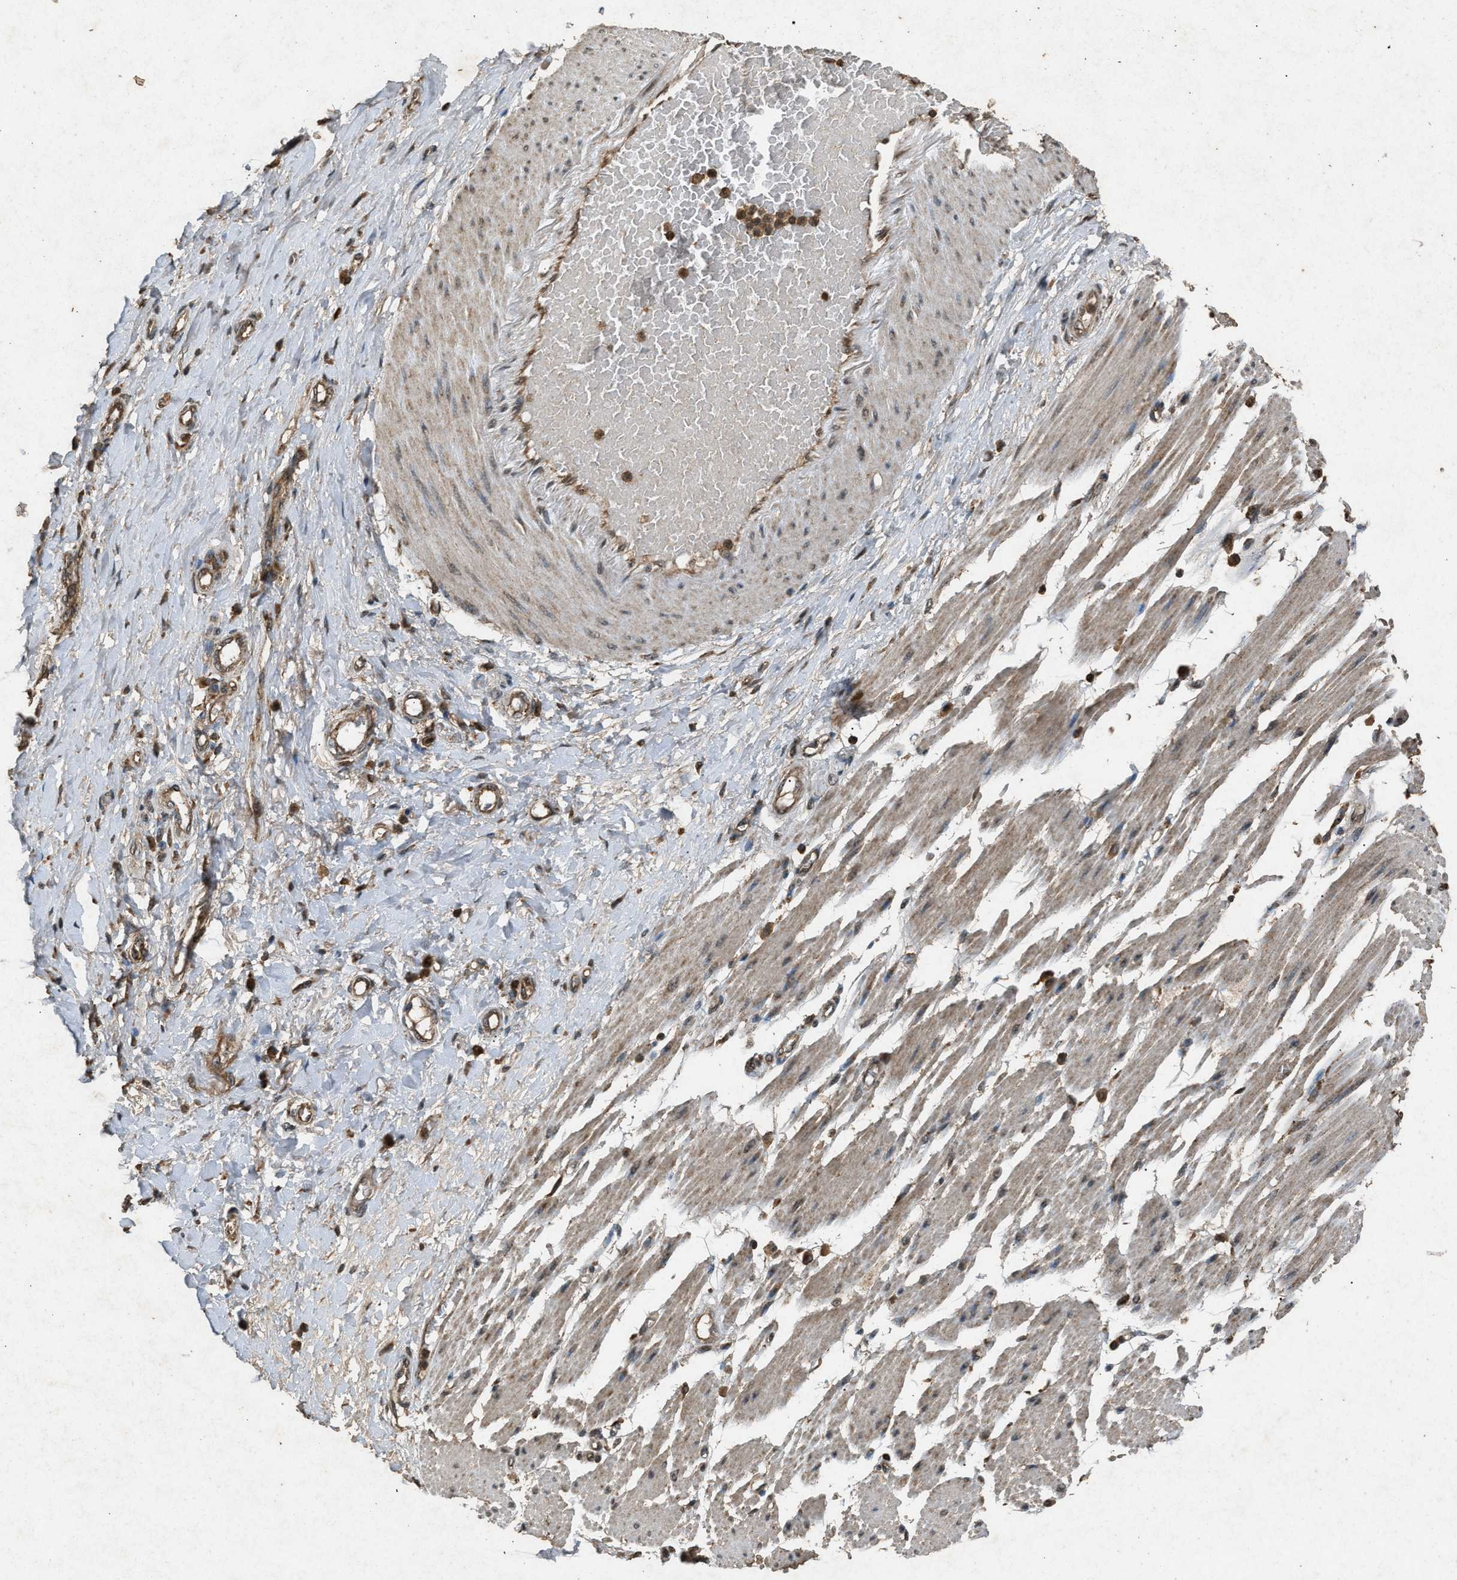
{"staining": {"intensity": "strong", "quantity": ">75%", "location": "cytoplasmic/membranous,nuclear"}, "tissue": "adipose tissue", "cell_type": "Adipocytes", "image_type": "normal", "snomed": [{"axis": "morphology", "description": "Normal tissue, NOS"}, {"axis": "morphology", "description": "Adenocarcinoma, NOS"}, {"axis": "topography", "description": "Esophagus"}], "caption": "Immunohistochemistry (DAB) staining of unremarkable adipose tissue exhibits strong cytoplasmic/membranous,nuclear protein staining in approximately >75% of adipocytes. Ihc stains the protein of interest in brown and the nuclei are stained blue.", "gene": "OAS1", "patient": {"sex": "male", "age": 62}}